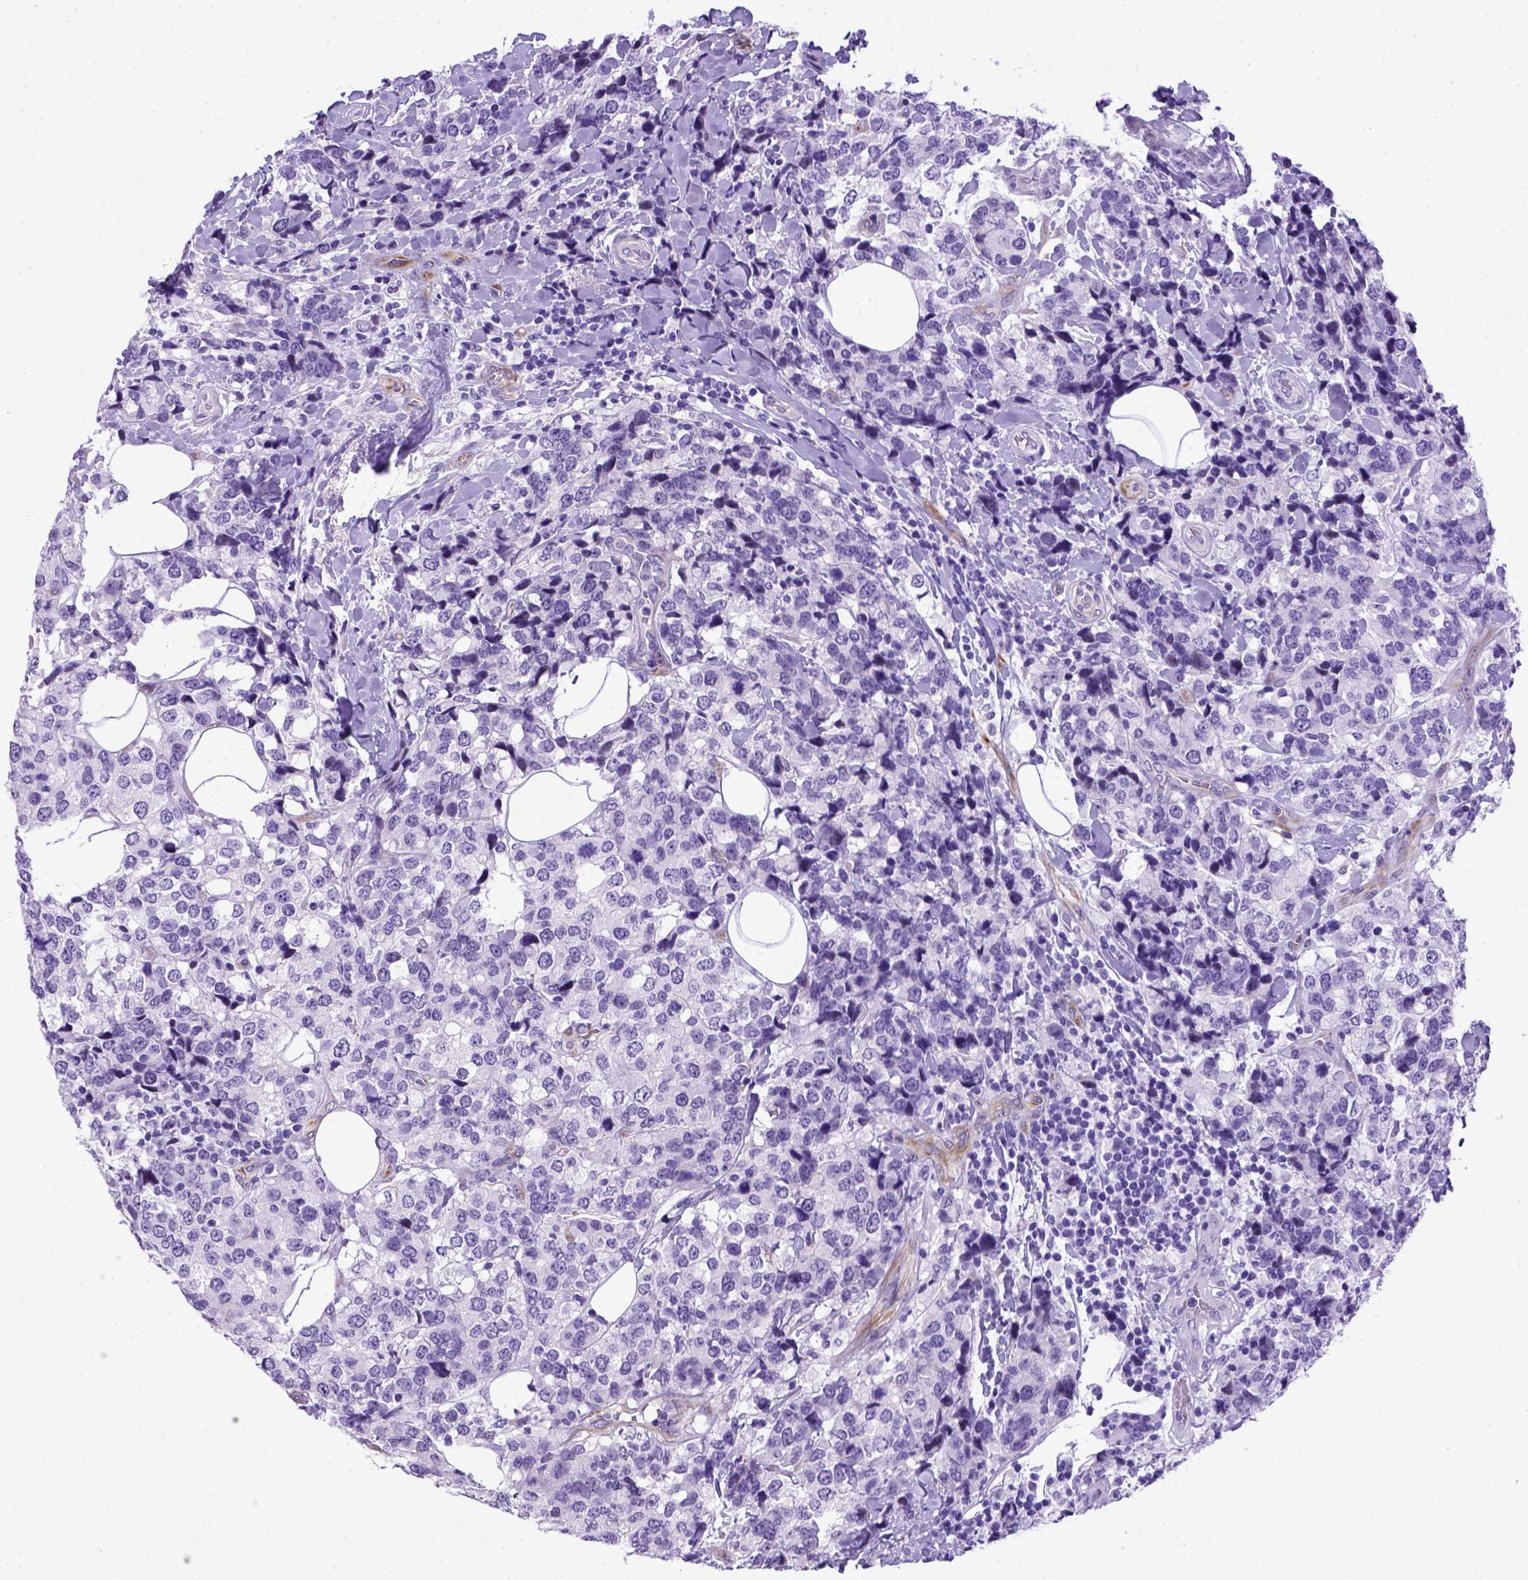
{"staining": {"intensity": "negative", "quantity": "none", "location": "none"}, "tissue": "breast cancer", "cell_type": "Tumor cells", "image_type": "cancer", "snomed": [{"axis": "morphology", "description": "Lobular carcinoma"}, {"axis": "topography", "description": "Breast"}], "caption": "IHC image of breast lobular carcinoma stained for a protein (brown), which displays no positivity in tumor cells.", "gene": "ADAM12", "patient": {"sex": "female", "age": 59}}